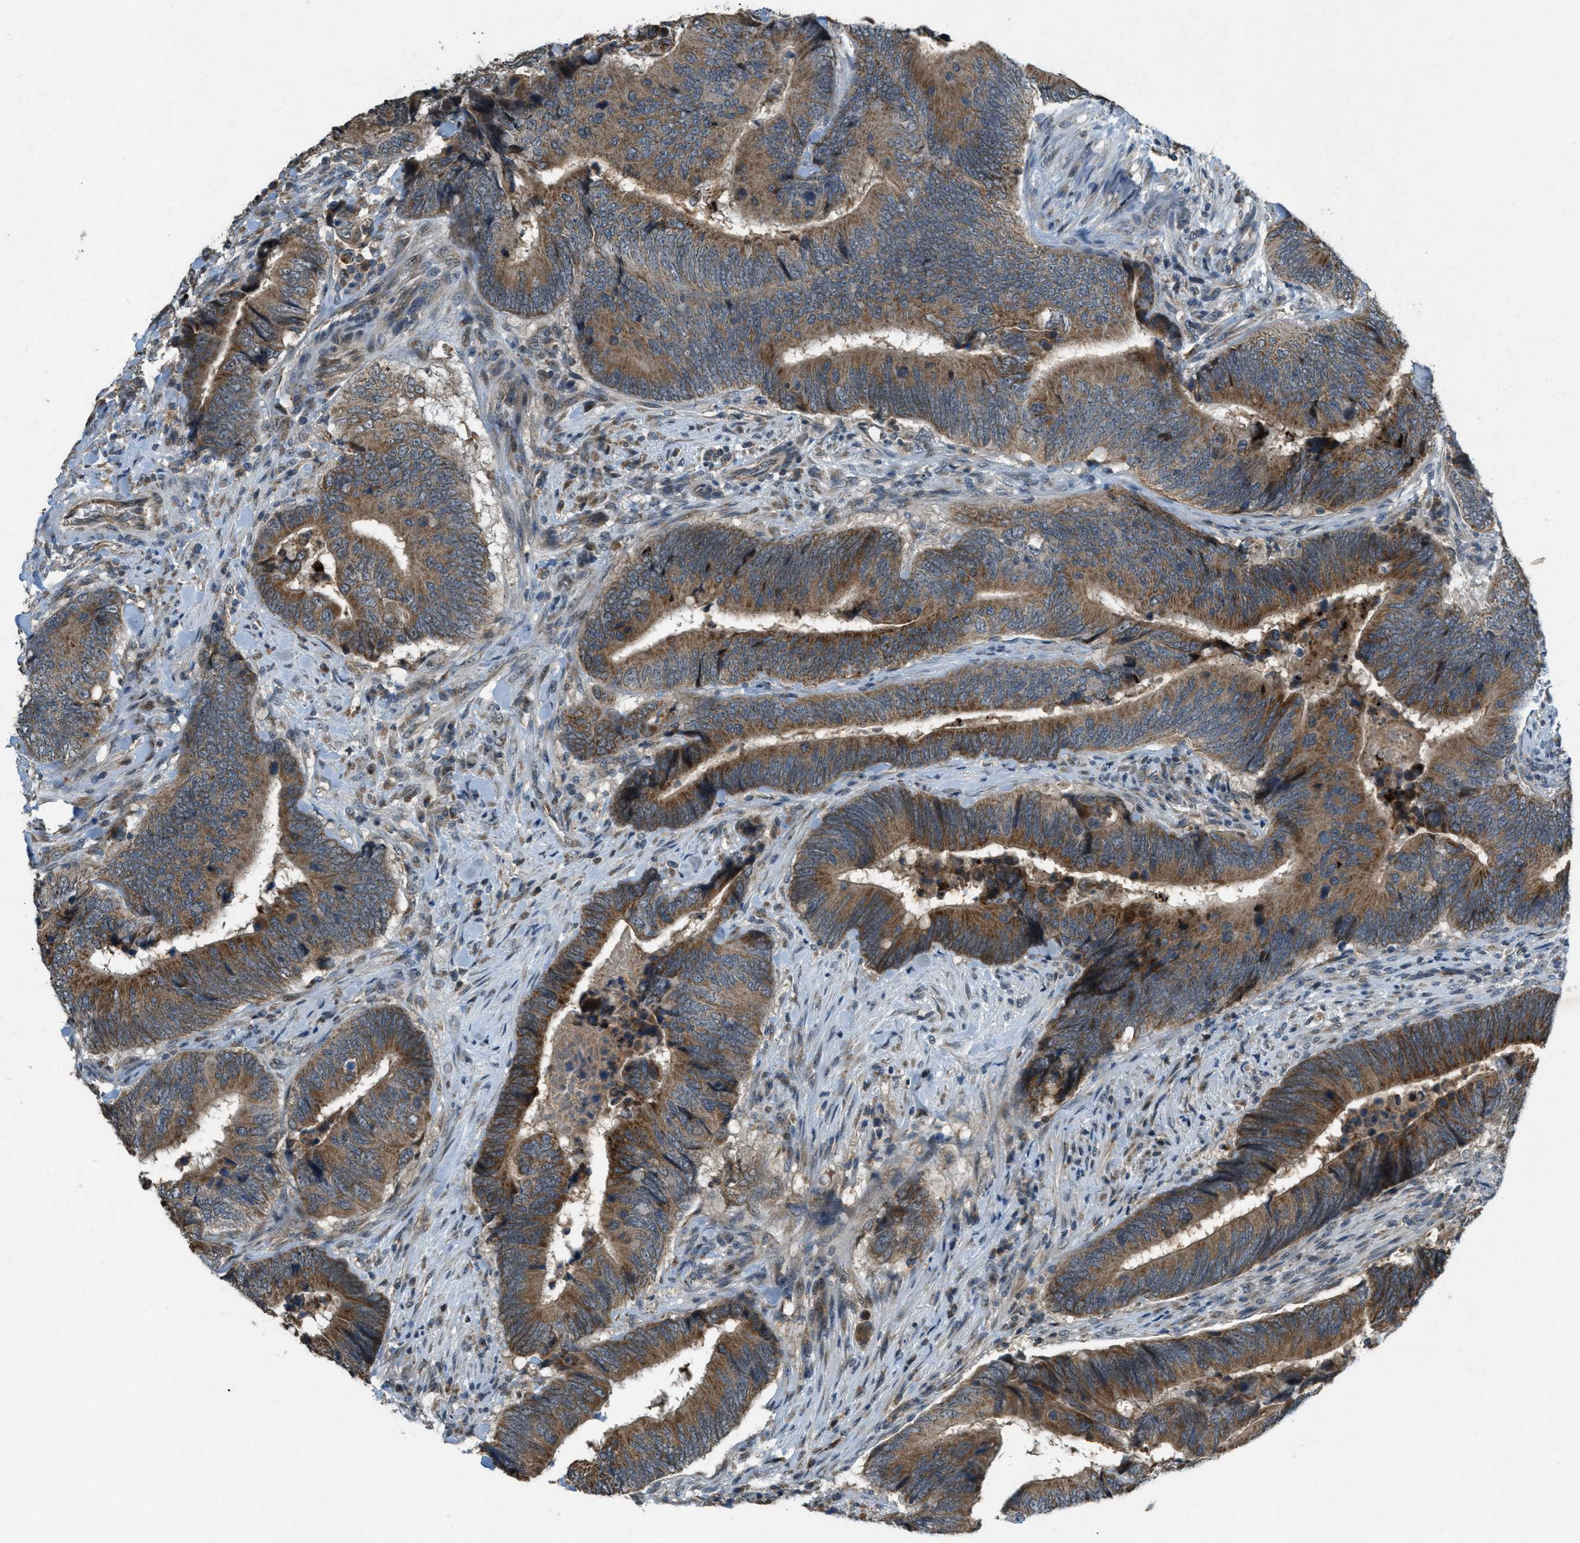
{"staining": {"intensity": "moderate", "quantity": ">75%", "location": "cytoplasmic/membranous"}, "tissue": "colorectal cancer", "cell_type": "Tumor cells", "image_type": "cancer", "snomed": [{"axis": "morphology", "description": "Normal tissue, NOS"}, {"axis": "morphology", "description": "Adenocarcinoma, NOS"}, {"axis": "topography", "description": "Colon"}], "caption": "This image demonstrates colorectal cancer (adenocarcinoma) stained with immunohistochemistry to label a protein in brown. The cytoplasmic/membranous of tumor cells show moderate positivity for the protein. Nuclei are counter-stained blue.", "gene": "PPP1R15A", "patient": {"sex": "male", "age": 56}}